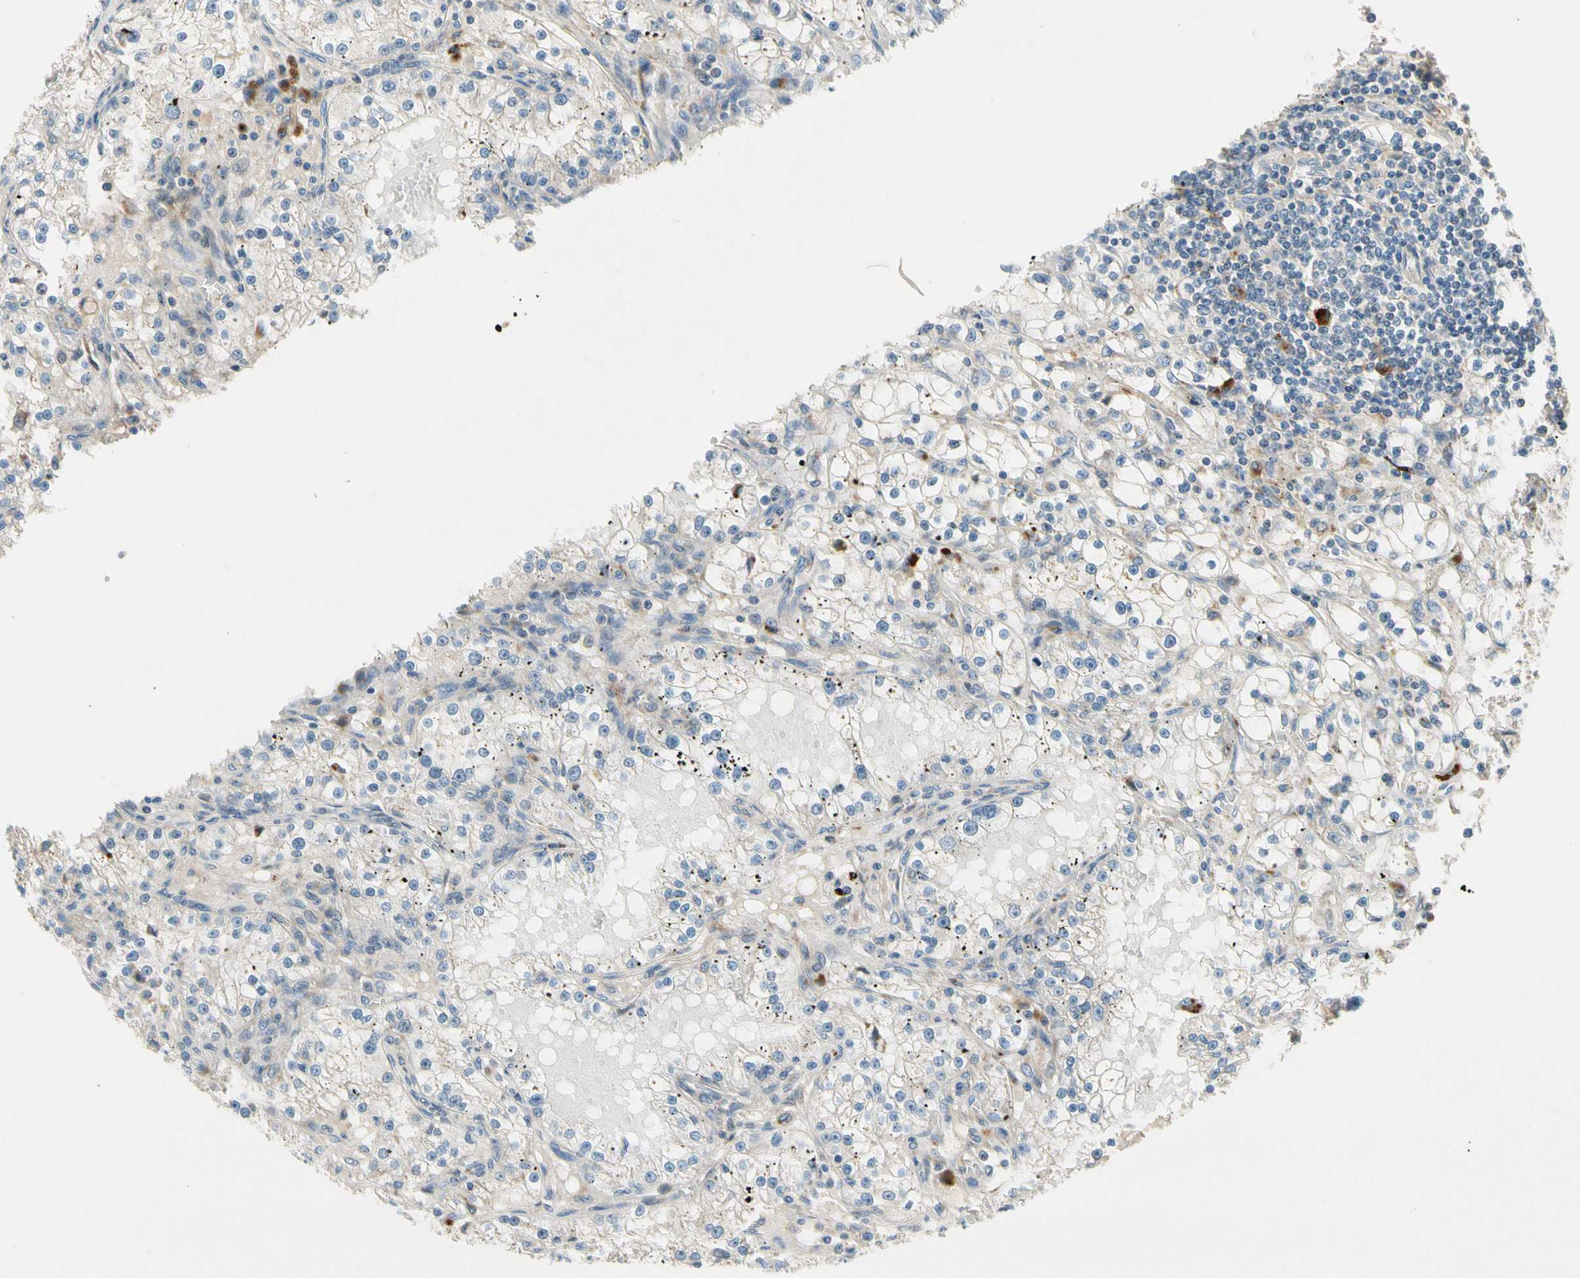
{"staining": {"intensity": "weak", "quantity": "<25%", "location": "cytoplasmic/membranous"}, "tissue": "renal cancer", "cell_type": "Tumor cells", "image_type": "cancer", "snomed": [{"axis": "morphology", "description": "Adenocarcinoma, NOS"}, {"axis": "topography", "description": "Kidney"}], "caption": "An image of renal adenocarcinoma stained for a protein displays no brown staining in tumor cells. The staining is performed using DAB brown chromogen with nuclei counter-stained in using hematoxylin.", "gene": "MST1R", "patient": {"sex": "male", "age": 56}}